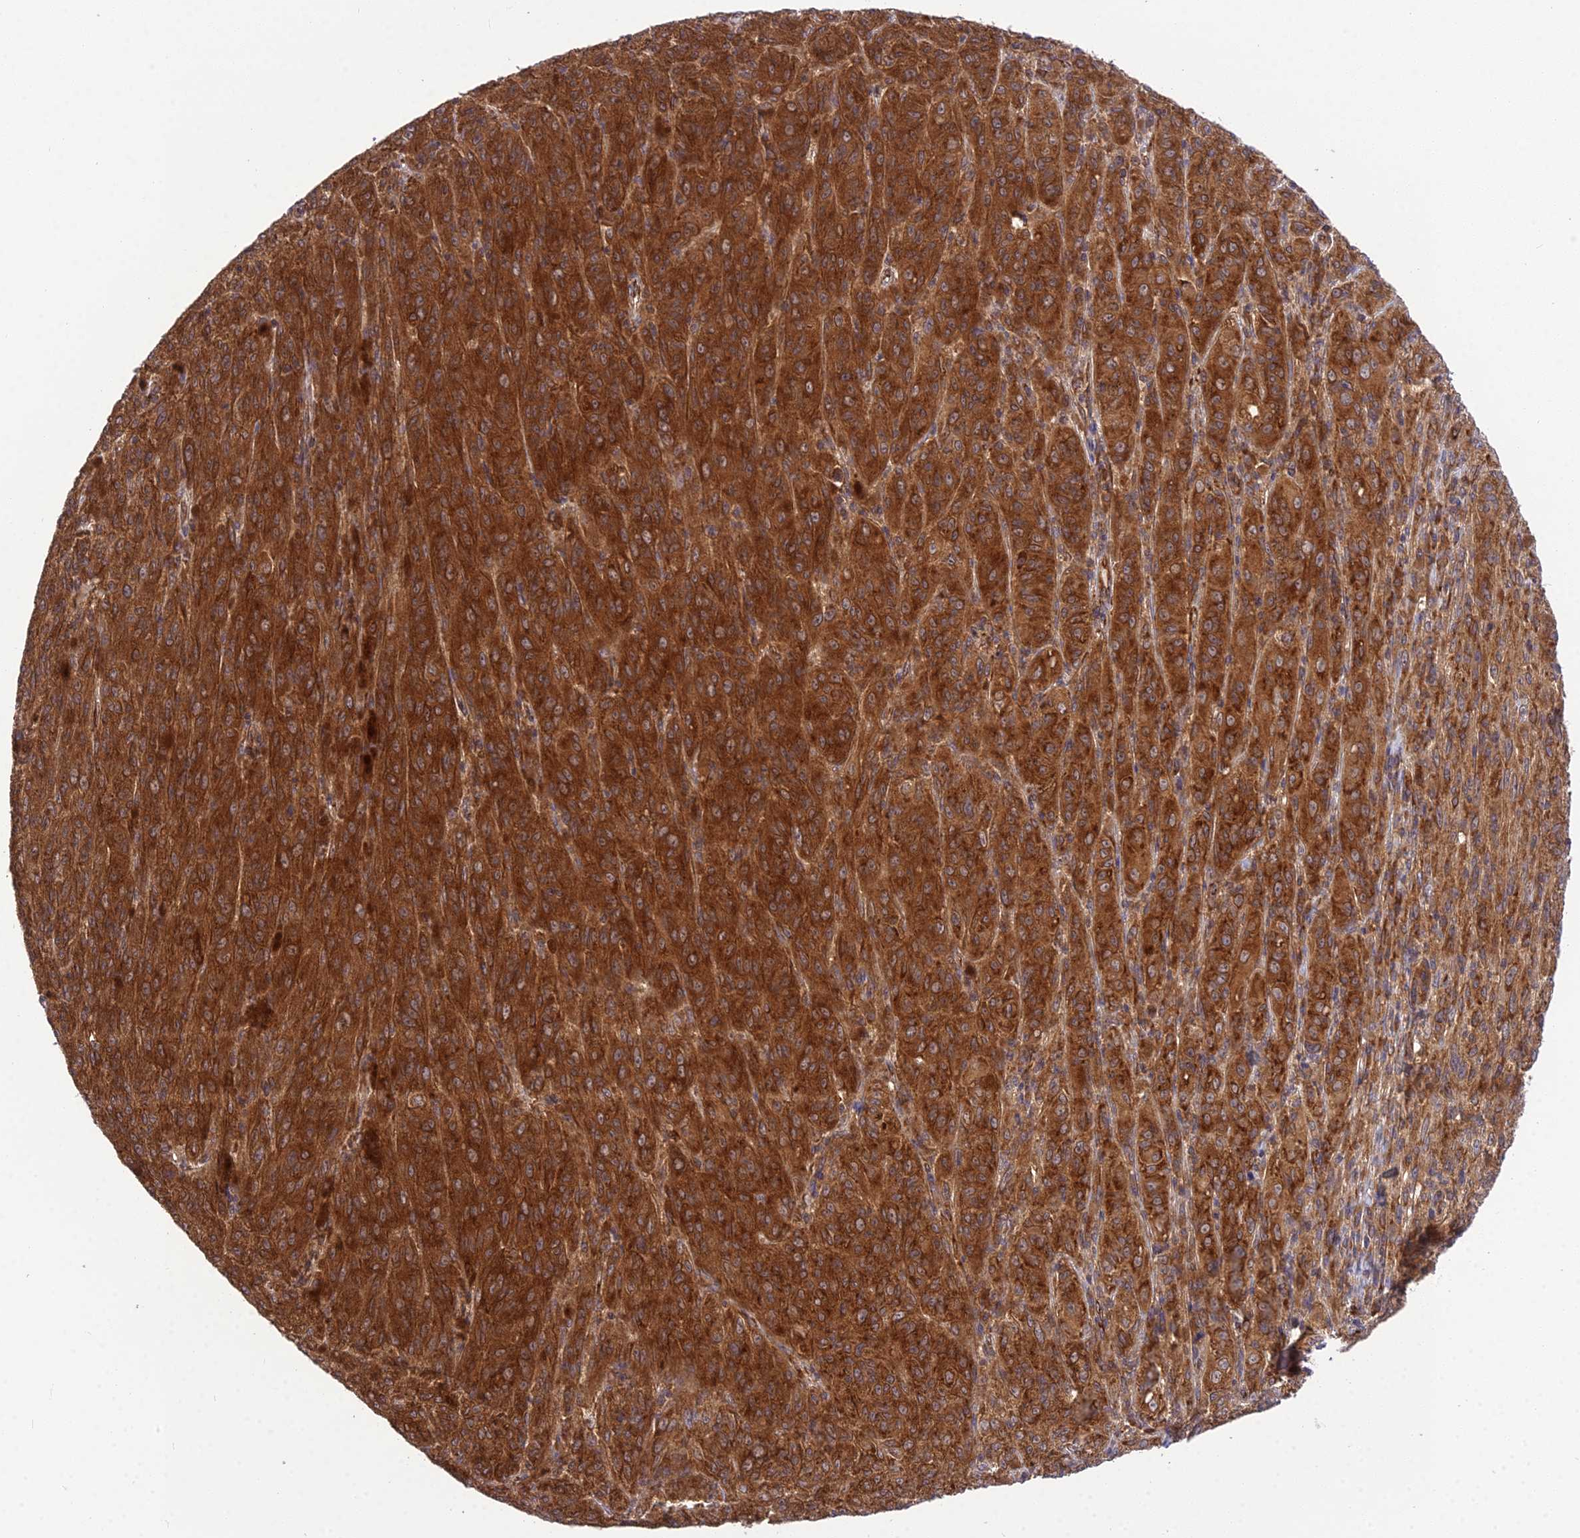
{"staining": {"intensity": "strong", "quantity": ">75%", "location": "cytoplasmic/membranous"}, "tissue": "melanoma", "cell_type": "Tumor cells", "image_type": "cancer", "snomed": [{"axis": "morphology", "description": "Malignant melanoma, NOS"}, {"axis": "topography", "description": "Skin"}], "caption": "Brown immunohistochemical staining in melanoma demonstrates strong cytoplasmic/membranous expression in about >75% of tumor cells.", "gene": "DHCR7", "patient": {"sex": "female", "age": 52}}